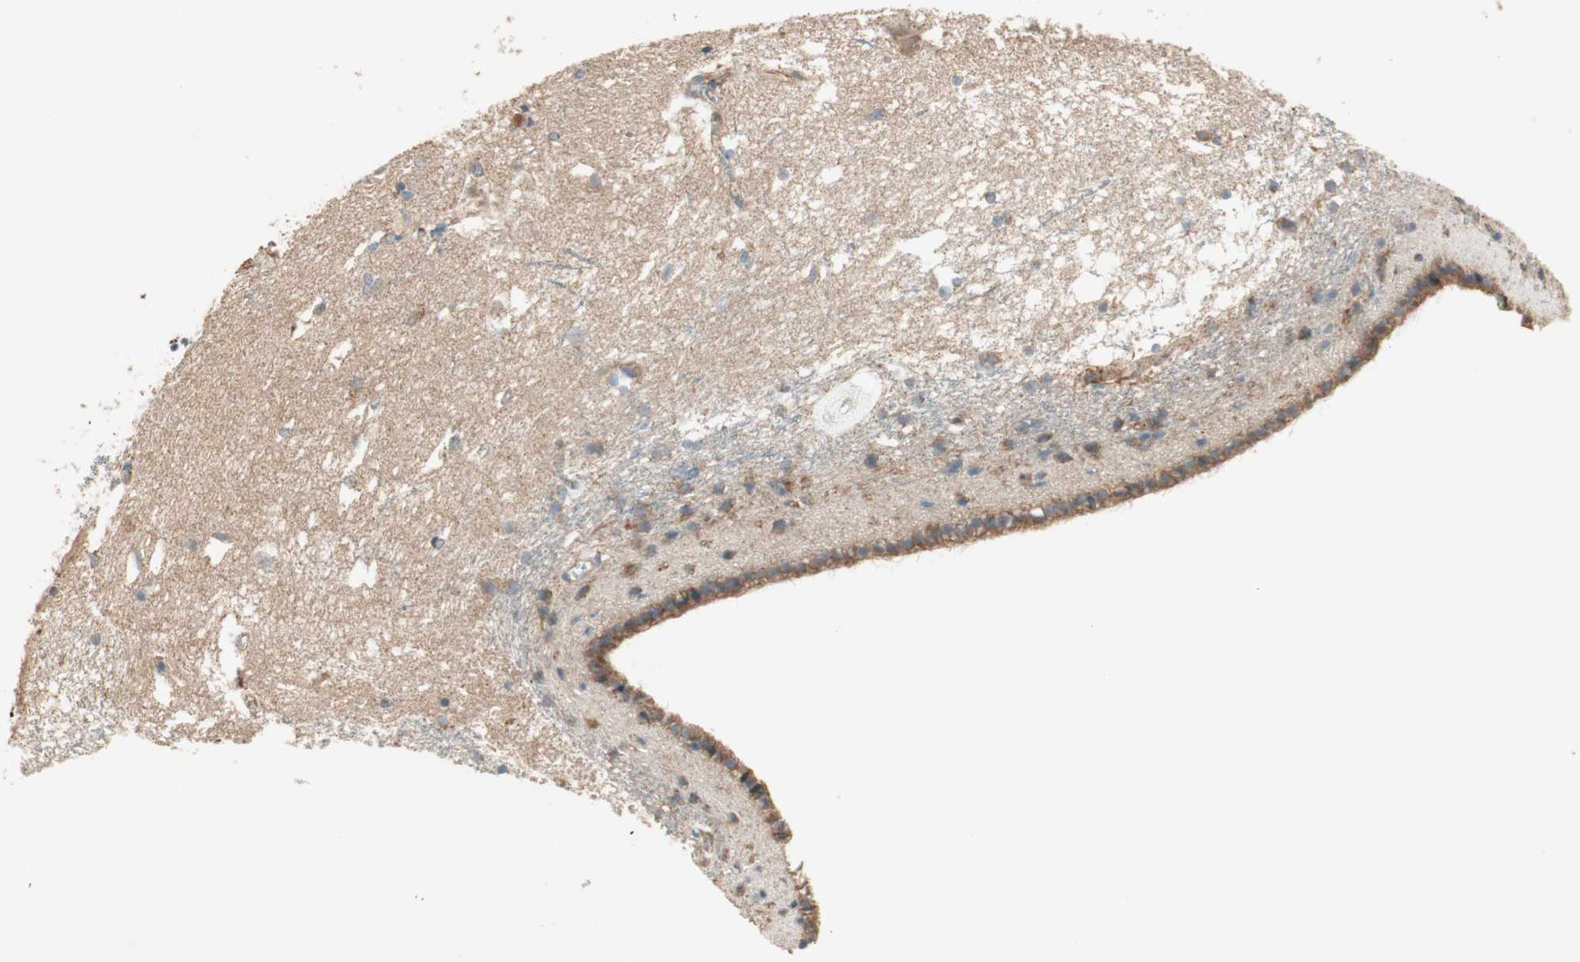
{"staining": {"intensity": "moderate", "quantity": "25%-75%", "location": "cytoplasmic/membranous"}, "tissue": "caudate", "cell_type": "Glial cells", "image_type": "normal", "snomed": [{"axis": "morphology", "description": "Normal tissue, NOS"}, {"axis": "topography", "description": "Lateral ventricle wall"}], "caption": "A brown stain highlights moderate cytoplasmic/membranous expression of a protein in glial cells of normal human caudate. (brown staining indicates protein expression, while blue staining denotes nuclei).", "gene": "CC2D1A", "patient": {"sex": "female", "age": 19}}